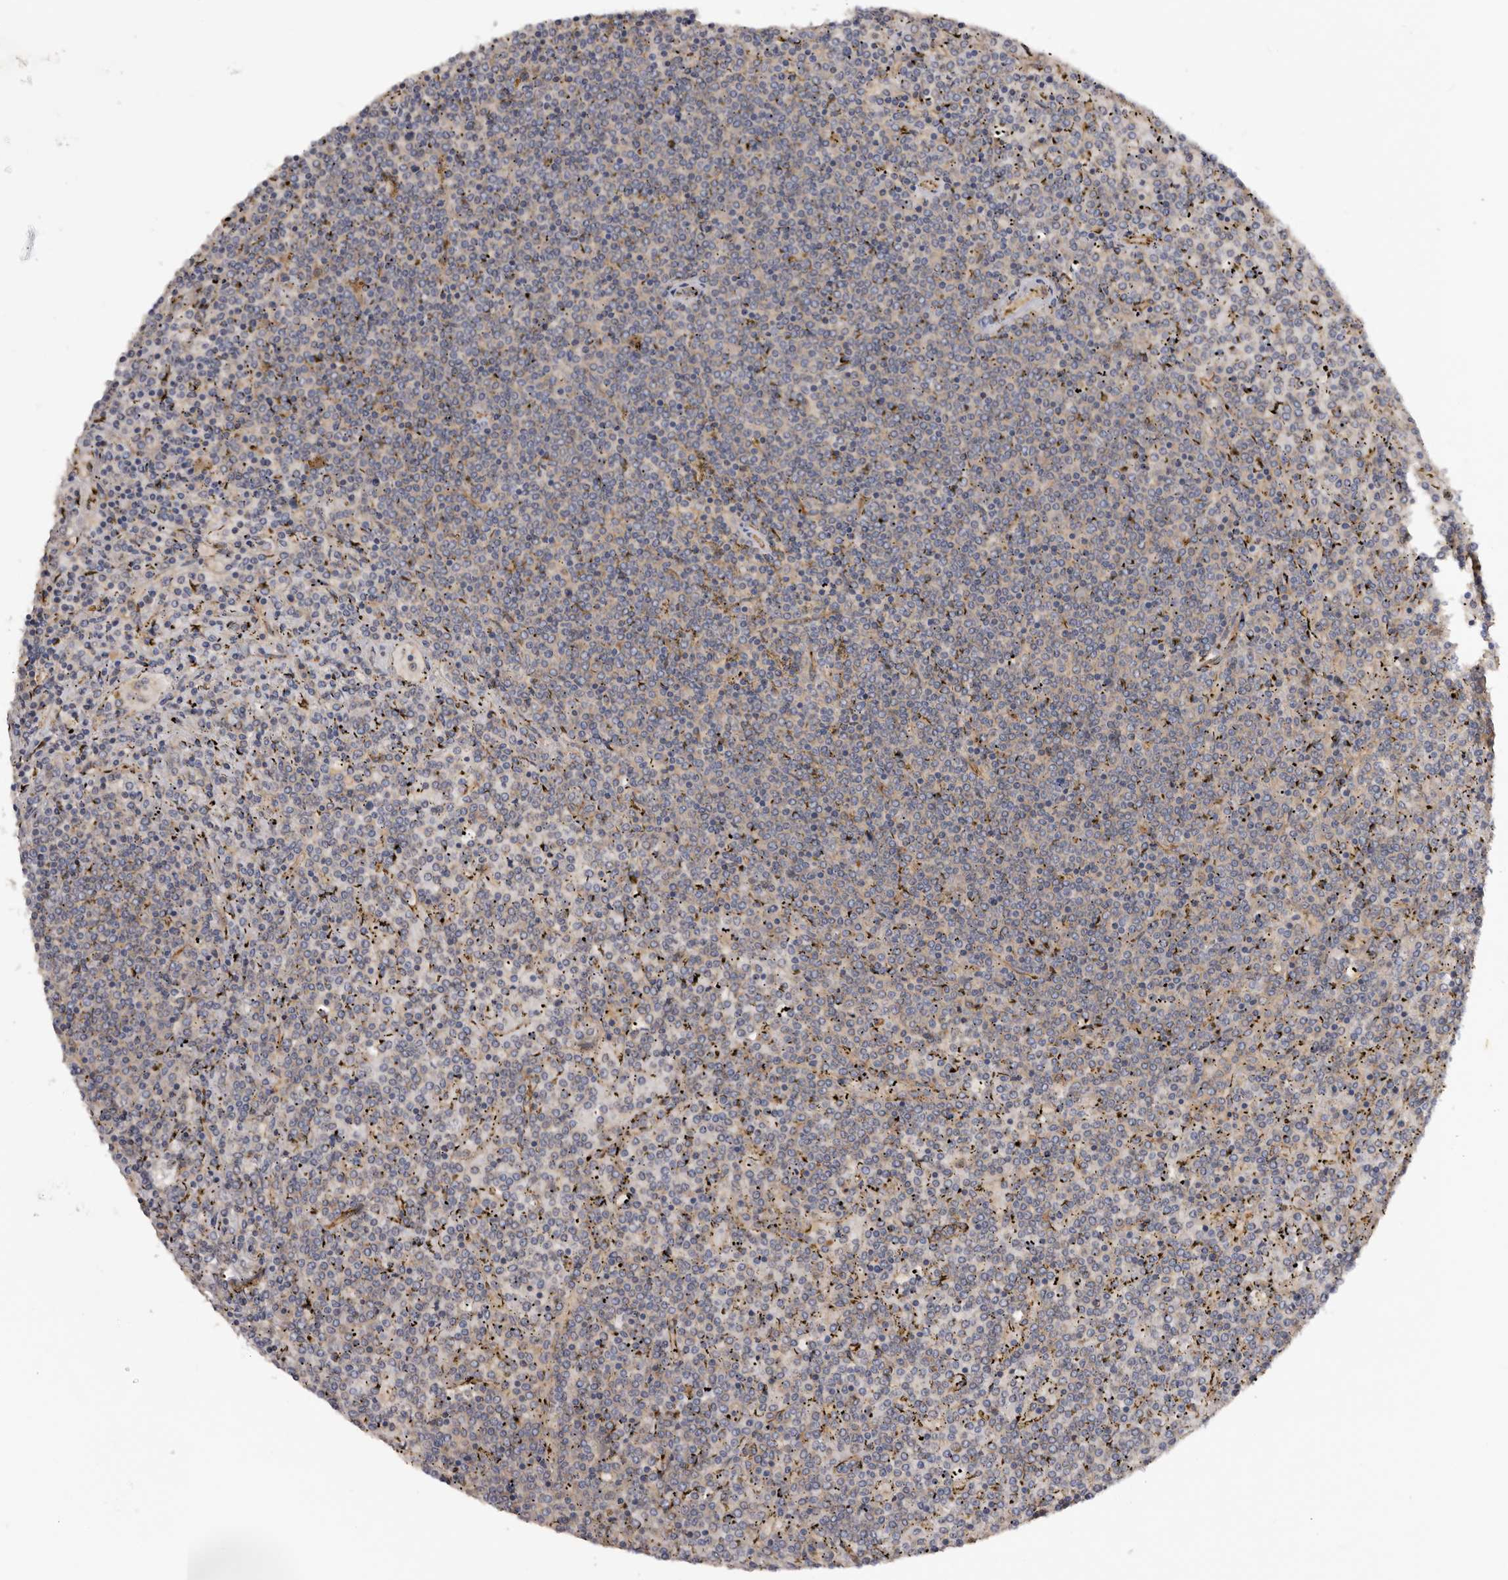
{"staining": {"intensity": "negative", "quantity": "none", "location": "none"}, "tissue": "lymphoma", "cell_type": "Tumor cells", "image_type": "cancer", "snomed": [{"axis": "morphology", "description": "Malignant lymphoma, non-Hodgkin's type, Low grade"}, {"axis": "topography", "description": "Spleen"}], "caption": "This is an immunohistochemistry (IHC) histopathology image of malignant lymphoma, non-Hodgkin's type (low-grade). There is no staining in tumor cells.", "gene": "INKA2", "patient": {"sex": "female", "age": 19}}